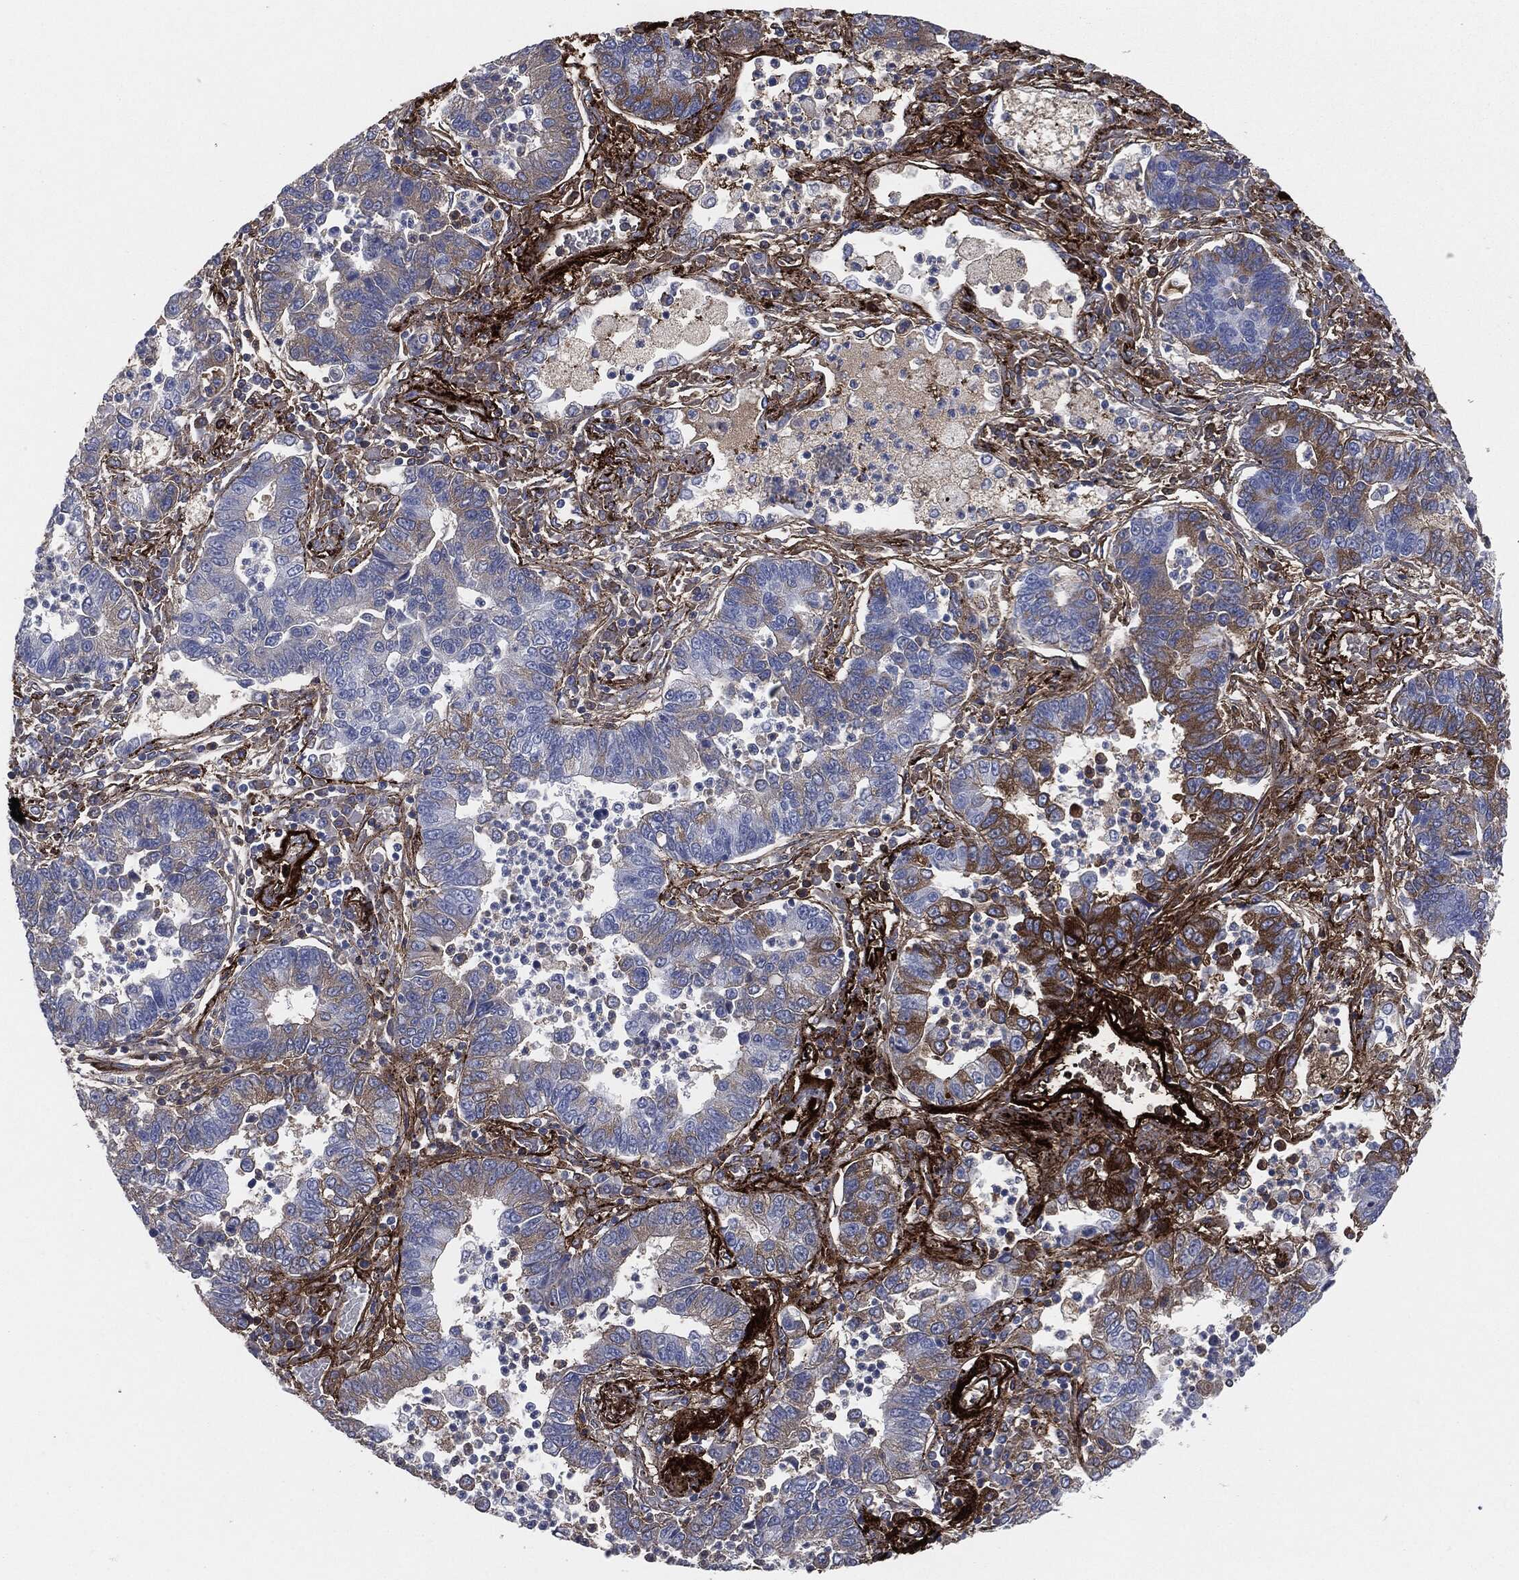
{"staining": {"intensity": "strong", "quantity": "<25%", "location": "cytoplasmic/membranous"}, "tissue": "lung cancer", "cell_type": "Tumor cells", "image_type": "cancer", "snomed": [{"axis": "morphology", "description": "Adenocarcinoma, NOS"}, {"axis": "topography", "description": "Lung"}], "caption": "Tumor cells reveal medium levels of strong cytoplasmic/membranous expression in about <25% of cells in human lung cancer. Using DAB (3,3'-diaminobenzidine) (brown) and hematoxylin (blue) stains, captured at high magnification using brightfield microscopy.", "gene": "APOB", "patient": {"sex": "female", "age": 57}}